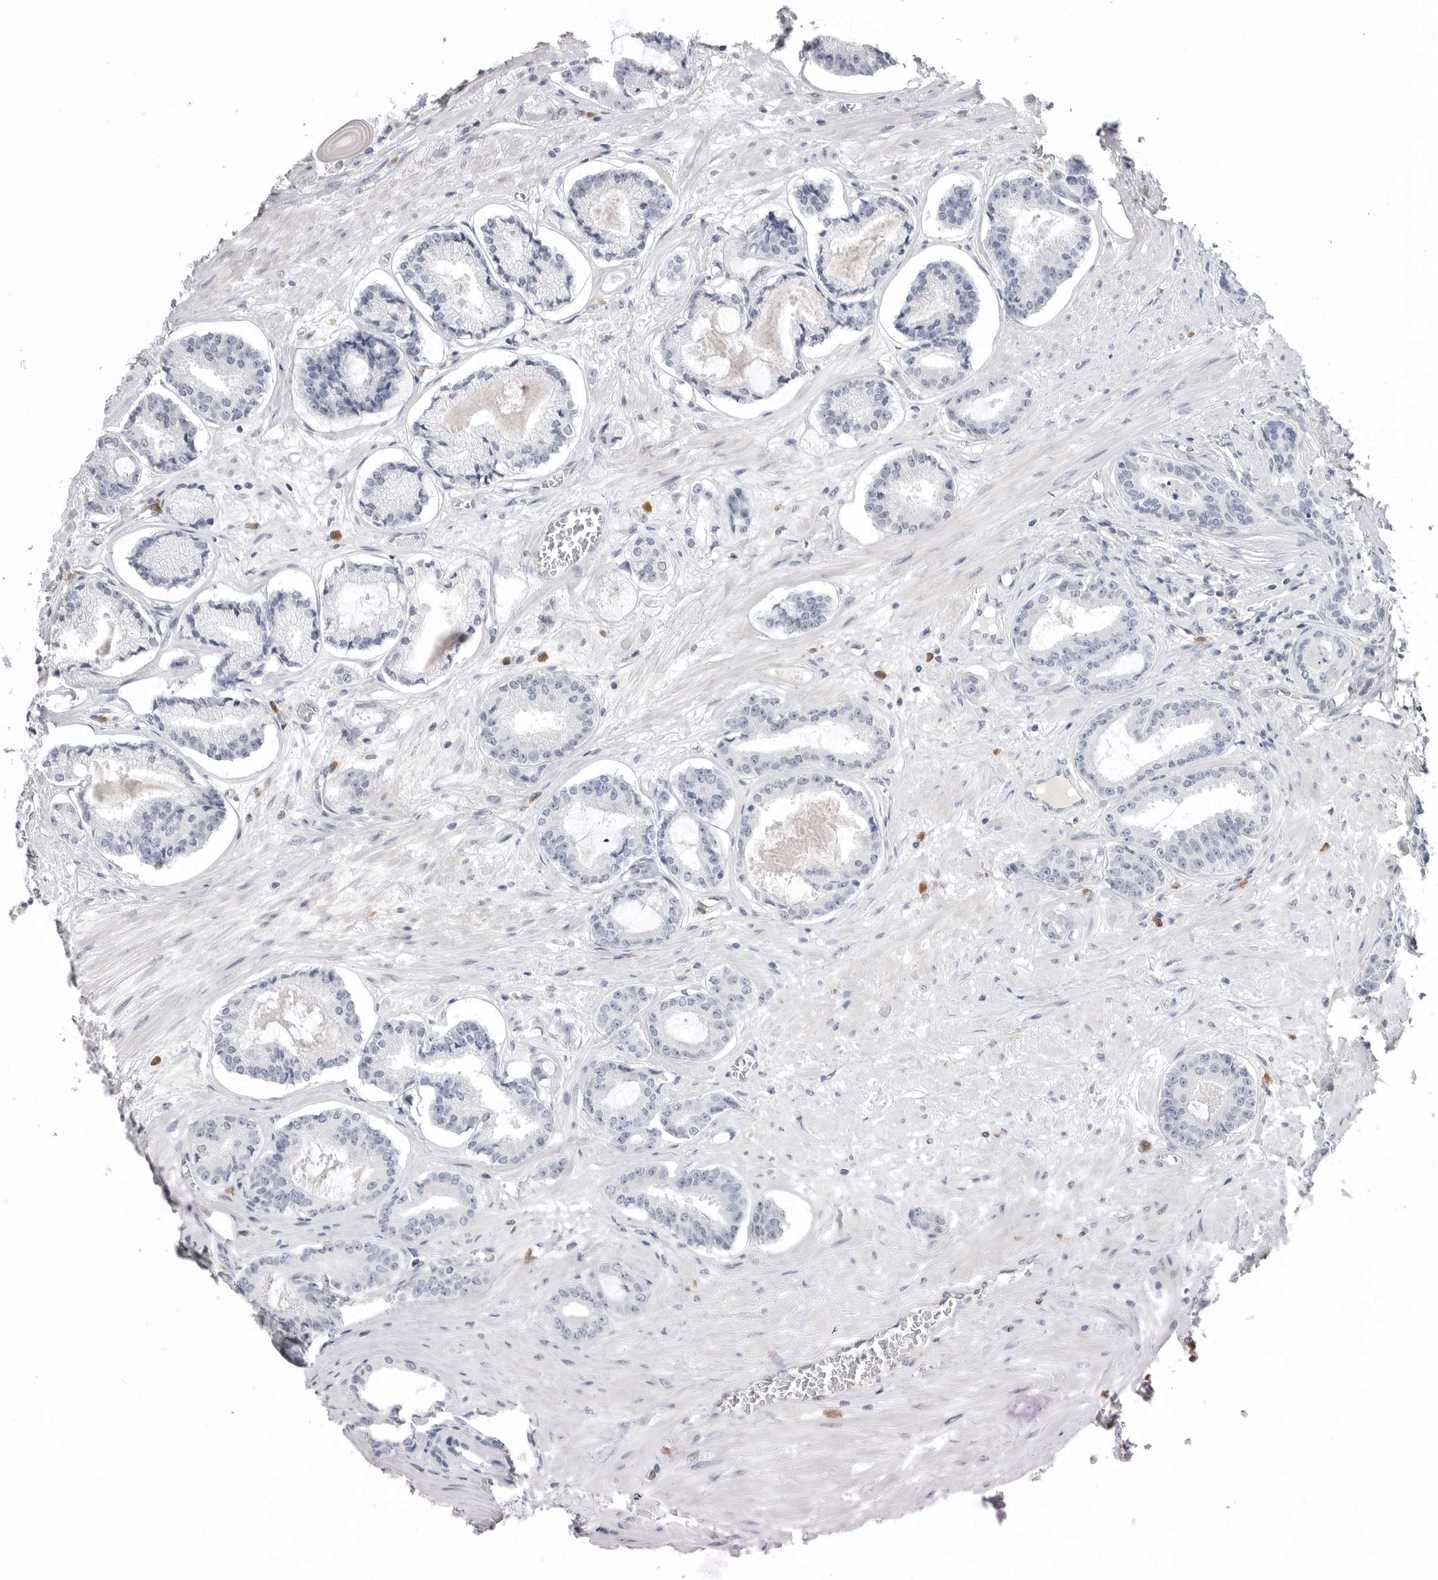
{"staining": {"intensity": "negative", "quantity": "none", "location": "none"}, "tissue": "prostate cancer", "cell_type": "Tumor cells", "image_type": "cancer", "snomed": [{"axis": "morphology", "description": "Adenocarcinoma, Low grade"}, {"axis": "topography", "description": "Prostate"}], "caption": "IHC of human prostate adenocarcinoma (low-grade) exhibits no staining in tumor cells.", "gene": "DLGAP3", "patient": {"sex": "male", "age": 60}}